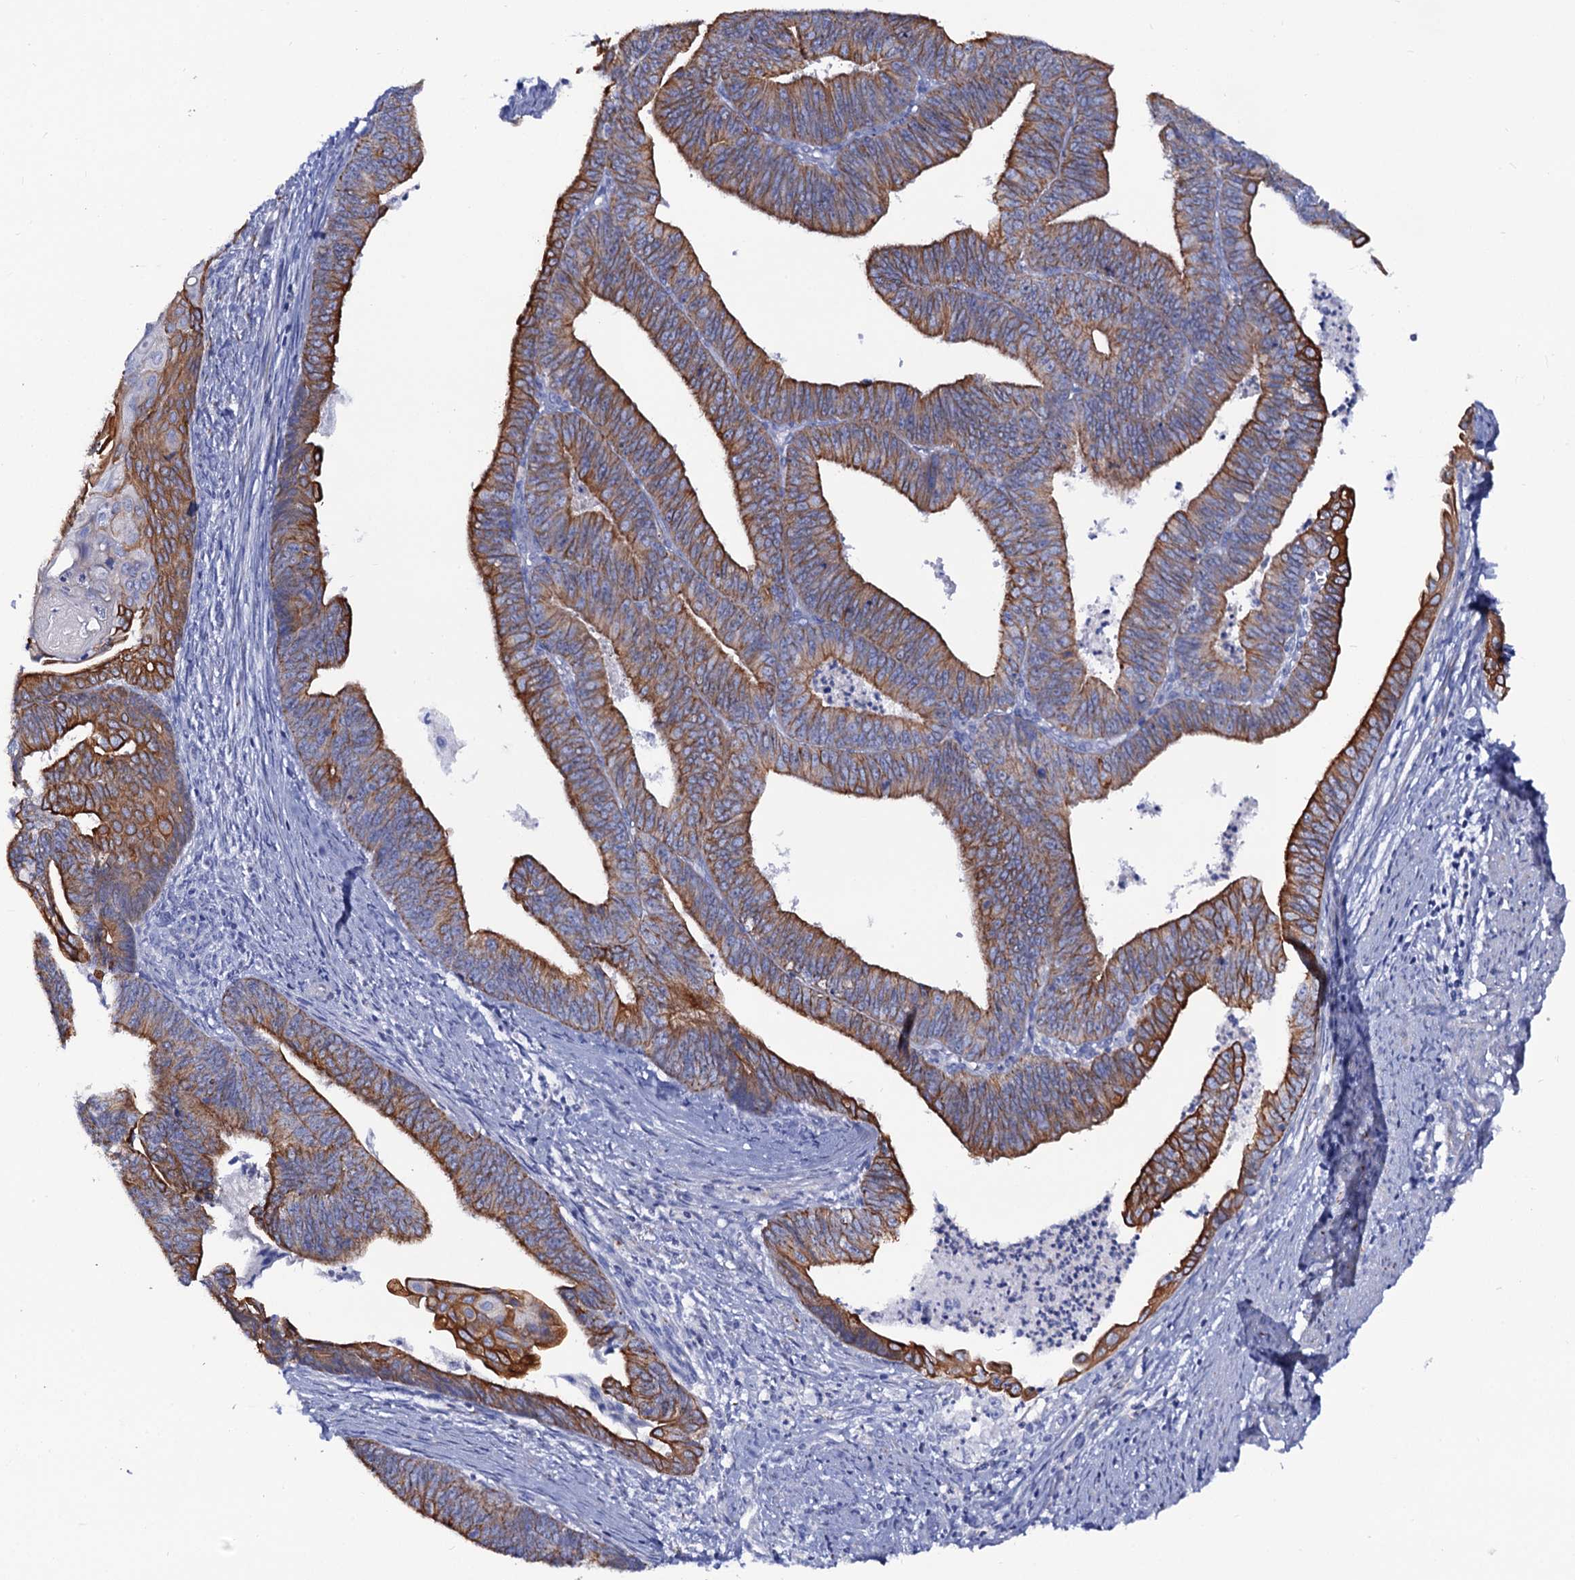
{"staining": {"intensity": "strong", "quantity": ">75%", "location": "cytoplasmic/membranous"}, "tissue": "endometrial cancer", "cell_type": "Tumor cells", "image_type": "cancer", "snomed": [{"axis": "morphology", "description": "Adenocarcinoma, NOS"}, {"axis": "topography", "description": "Endometrium"}], "caption": "Brown immunohistochemical staining in adenocarcinoma (endometrial) shows strong cytoplasmic/membranous staining in about >75% of tumor cells.", "gene": "RAB3IP", "patient": {"sex": "female", "age": 73}}